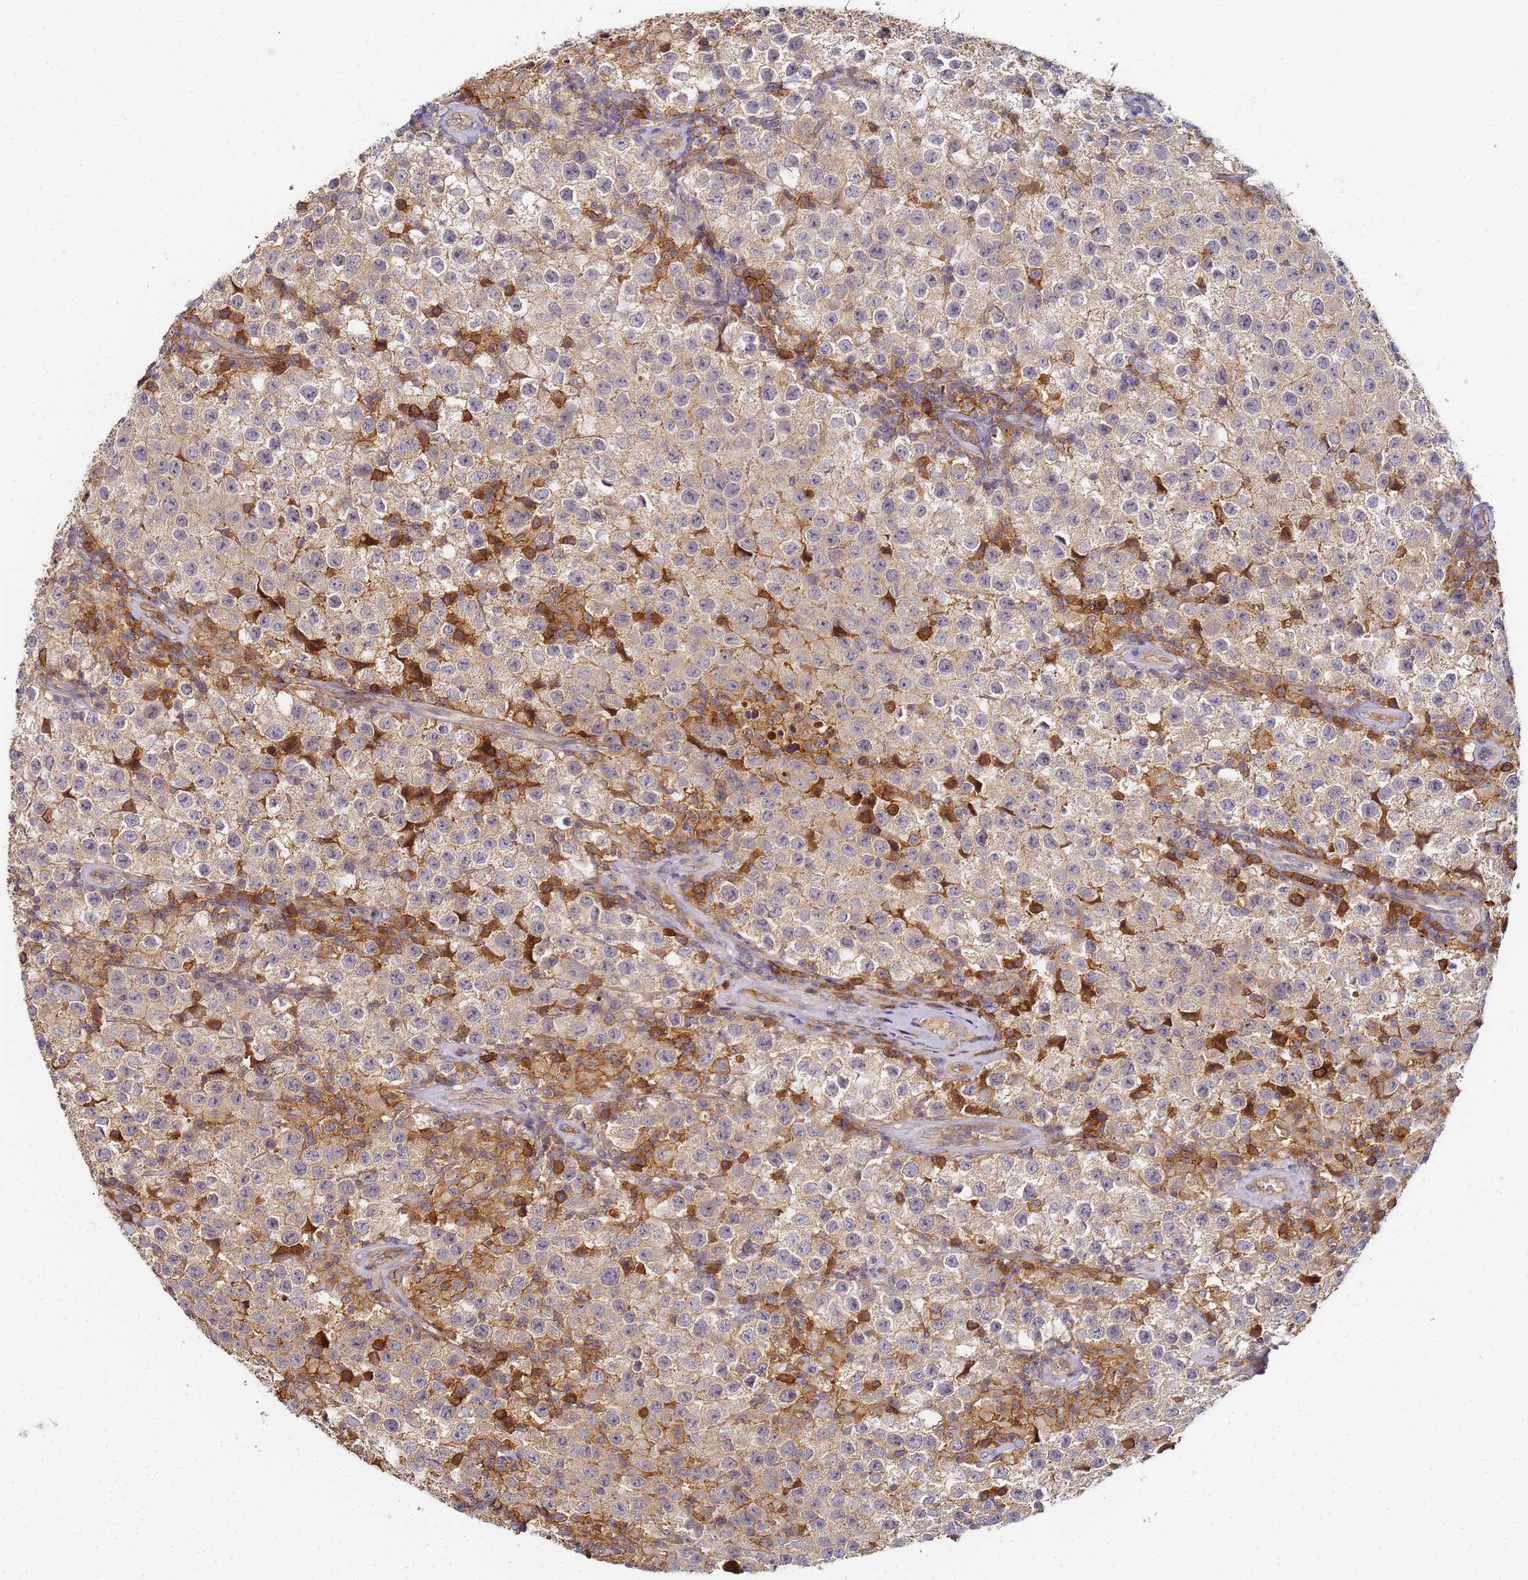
{"staining": {"intensity": "weak", "quantity": "<25%", "location": "cytoplasmic/membranous"}, "tissue": "testis cancer", "cell_type": "Tumor cells", "image_type": "cancer", "snomed": [{"axis": "morphology", "description": "Seminoma, NOS"}, {"axis": "morphology", "description": "Carcinoma, Embryonal, NOS"}, {"axis": "topography", "description": "Testis"}], "caption": "Testis cancer was stained to show a protein in brown. There is no significant positivity in tumor cells. The staining was performed using DAB (3,3'-diaminobenzidine) to visualize the protein expression in brown, while the nuclei were stained in blue with hematoxylin (Magnification: 20x).", "gene": "LRRC69", "patient": {"sex": "male", "age": 41}}